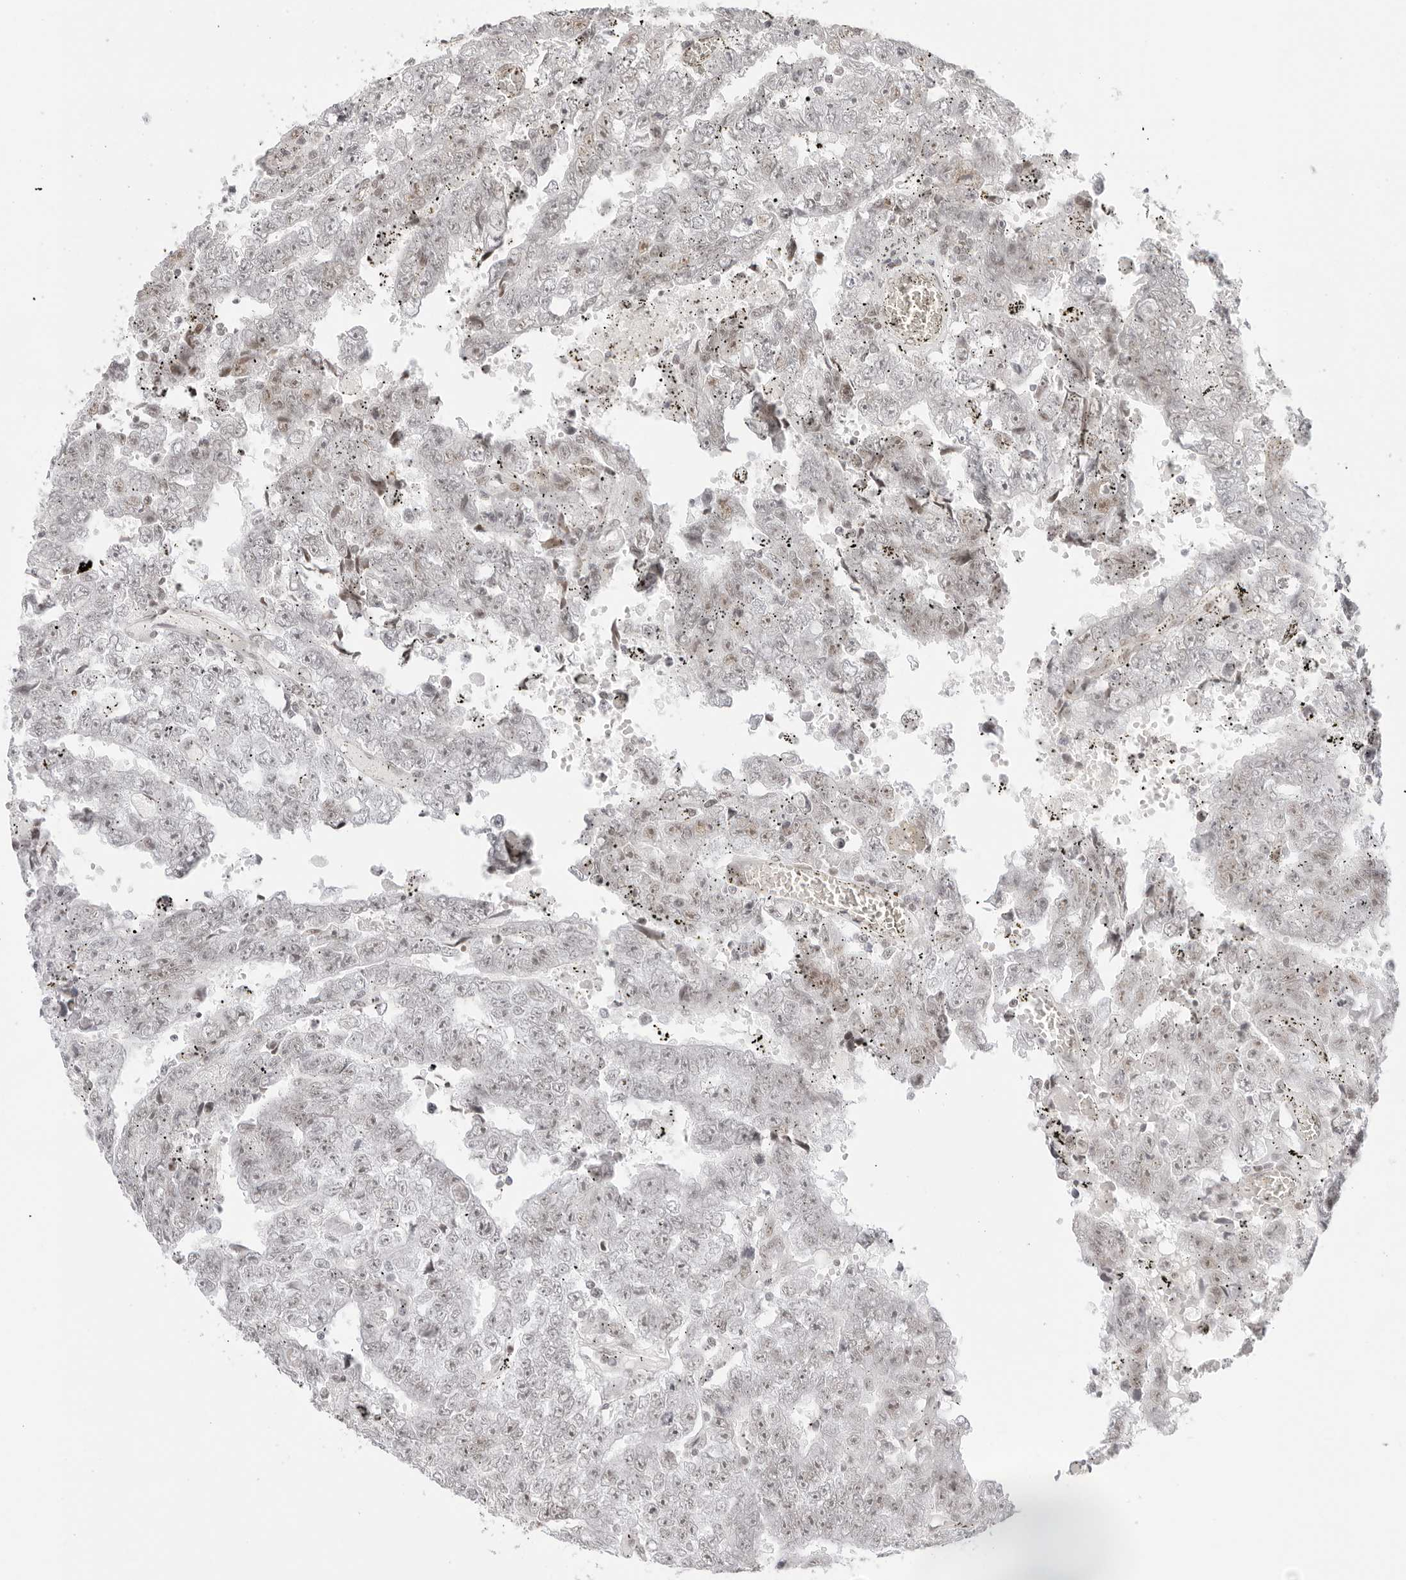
{"staining": {"intensity": "negative", "quantity": "none", "location": "none"}, "tissue": "testis cancer", "cell_type": "Tumor cells", "image_type": "cancer", "snomed": [{"axis": "morphology", "description": "Carcinoma, Embryonal, NOS"}, {"axis": "topography", "description": "Testis"}], "caption": "Tumor cells show no significant expression in testis embryonal carcinoma. (DAB IHC with hematoxylin counter stain).", "gene": "TCIM", "patient": {"sex": "male", "age": 25}}